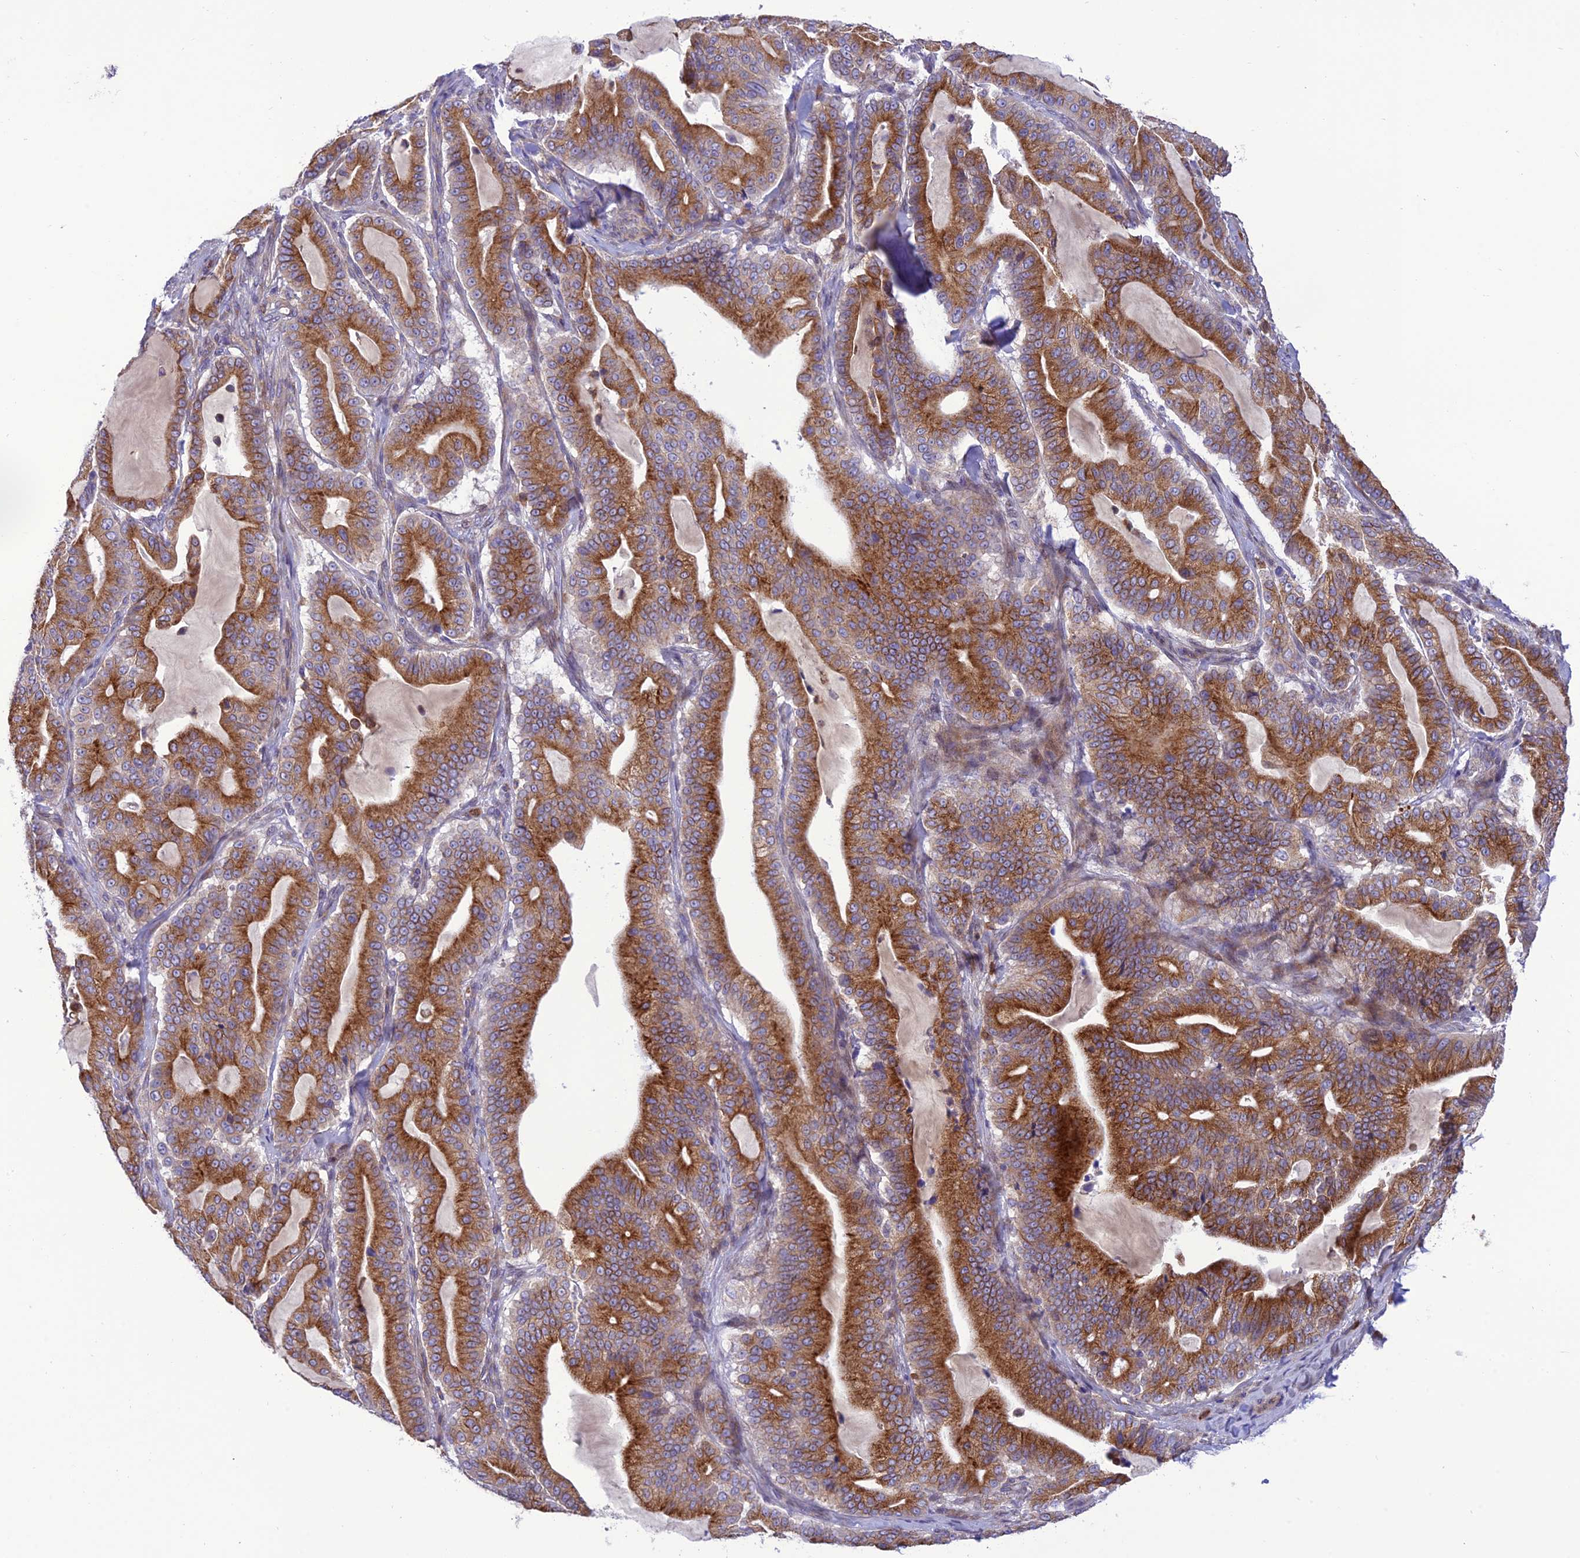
{"staining": {"intensity": "strong", "quantity": ">75%", "location": "cytoplasmic/membranous"}, "tissue": "pancreatic cancer", "cell_type": "Tumor cells", "image_type": "cancer", "snomed": [{"axis": "morphology", "description": "Adenocarcinoma, NOS"}, {"axis": "topography", "description": "Pancreas"}], "caption": "Pancreatic cancer stained for a protein exhibits strong cytoplasmic/membranous positivity in tumor cells. (IHC, brightfield microscopy, high magnification).", "gene": "JMY", "patient": {"sex": "male", "age": 63}}